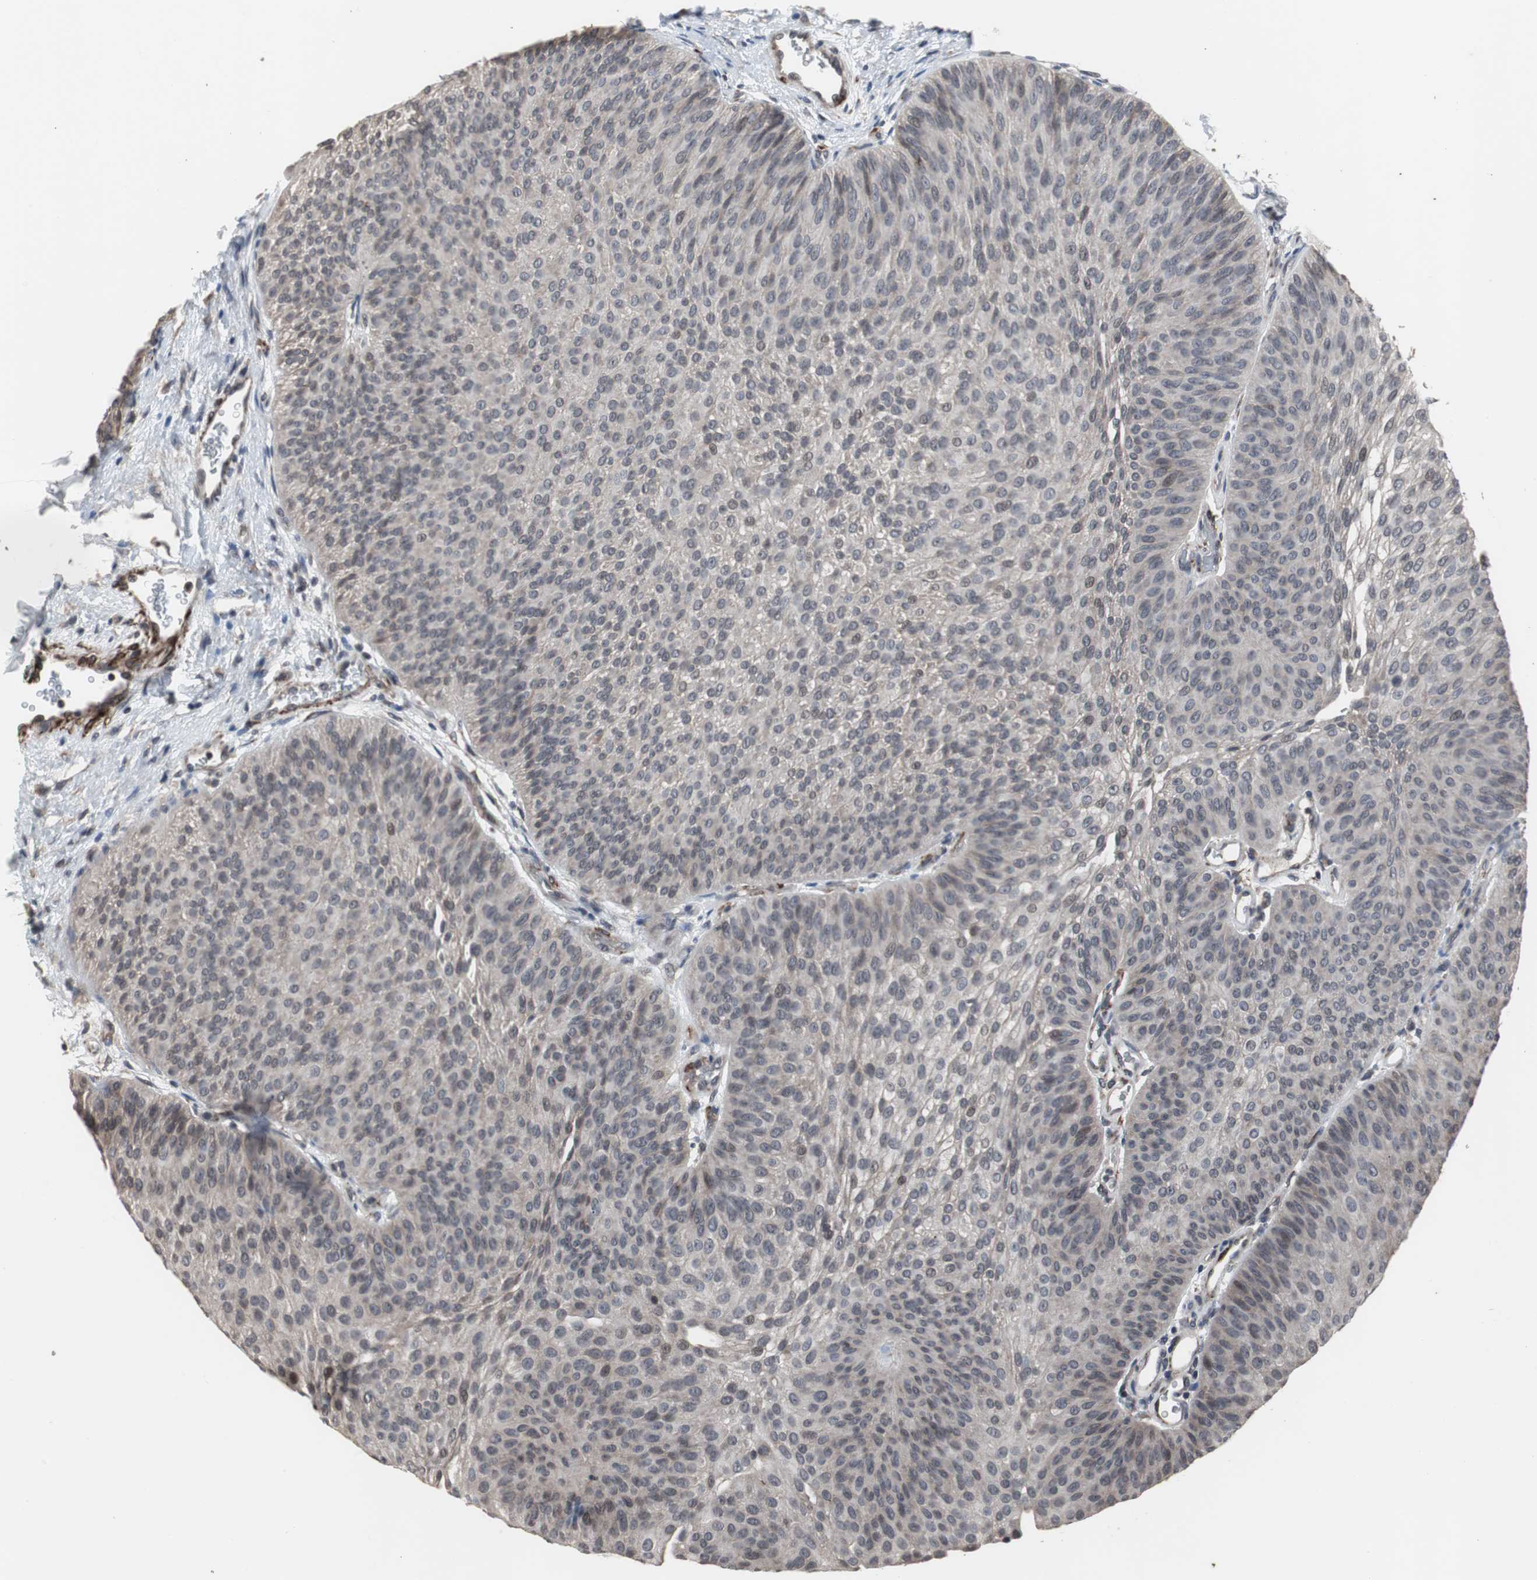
{"staining": {"intensity": "weak", "quantity": "25%-75%", "location": "cytoplasmic/membranous"}, "tissue": "urothelial cancer", "cell_type": "Tumor cells", "image_type": "cancer", "snomed": [{"axis": "morphology", "description": "Urothelial carcinoma, Low grade"}, {"axis": "topography", "description": "Urinary bladder"}], "caption": "Urothelial cancer was stained to show a protein in brown. There is low levels of weak cytoplasmic/membranous expression in about 25%-75% of tumor cells. The protein of interest is stained brown, and the nuclei are stained in blue (DAB (3,3'-diaminobenzidine) IHC with brightfield microscopy, high magnification).", "gene": "CRADD", "patient": {"sex": "female", "age": 60}}